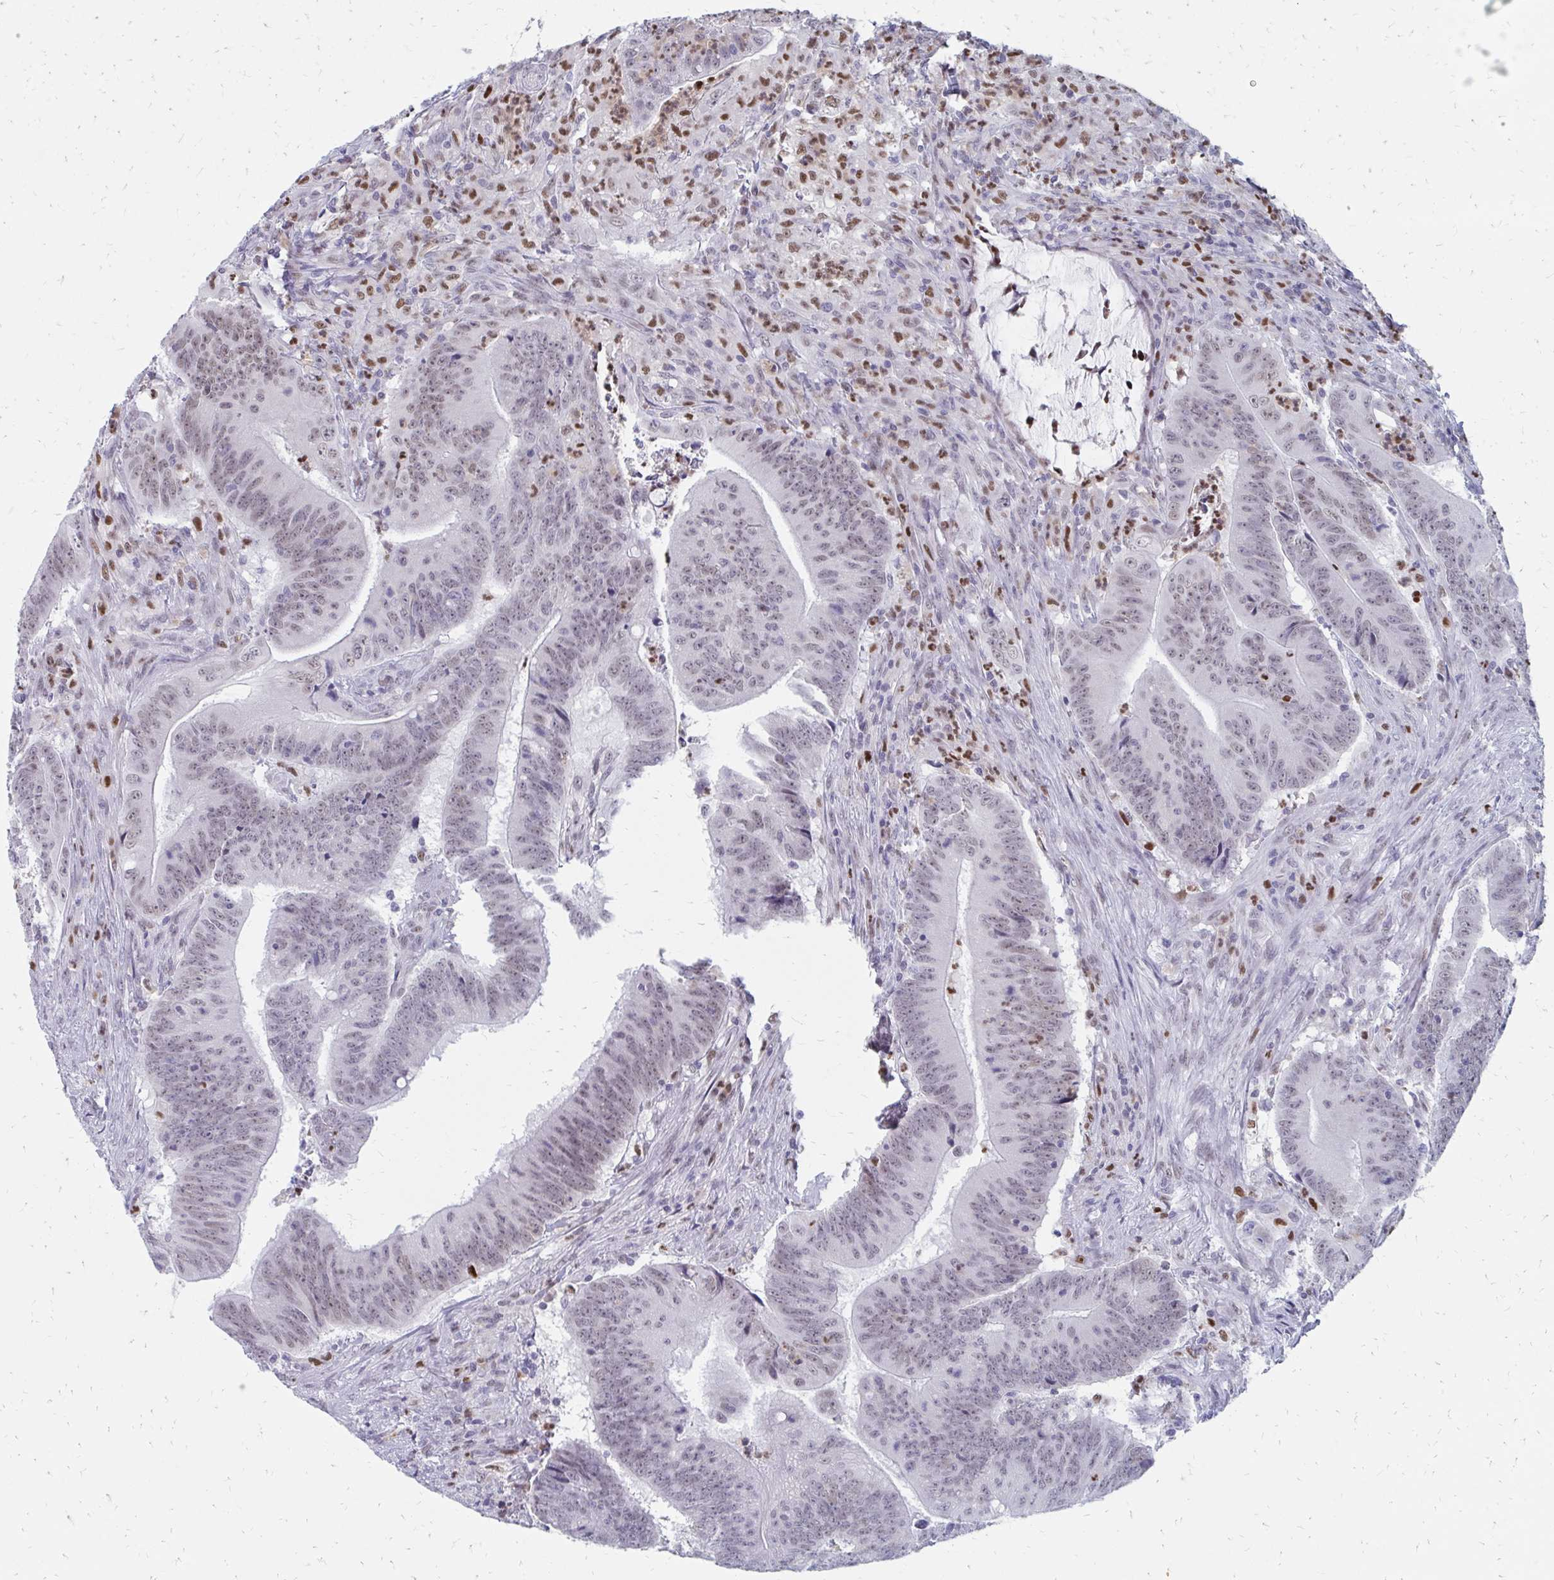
{"staining": {"intensity": "weak", "quantity": ">75%", "location": "nuclear"}, "tissue": "colorectal cancer", "cell_type": "Tumor cells", "image_type": "cancer", "snomed": [{"axis": "morphology", "description": "Adenocarcinoma, NOS"}, {"axis": "topography", "description": "Colon"}], "caption": "A low amount of weak nuclear staining is seen in approximately >75% of tumor cells in adenocarcinoma (colorectal) tissue. (DAB = brown stain, brightfield microscopy at high magnification).", "gene": "PLK3", "patient": {"sex": "female", "age": 87}}